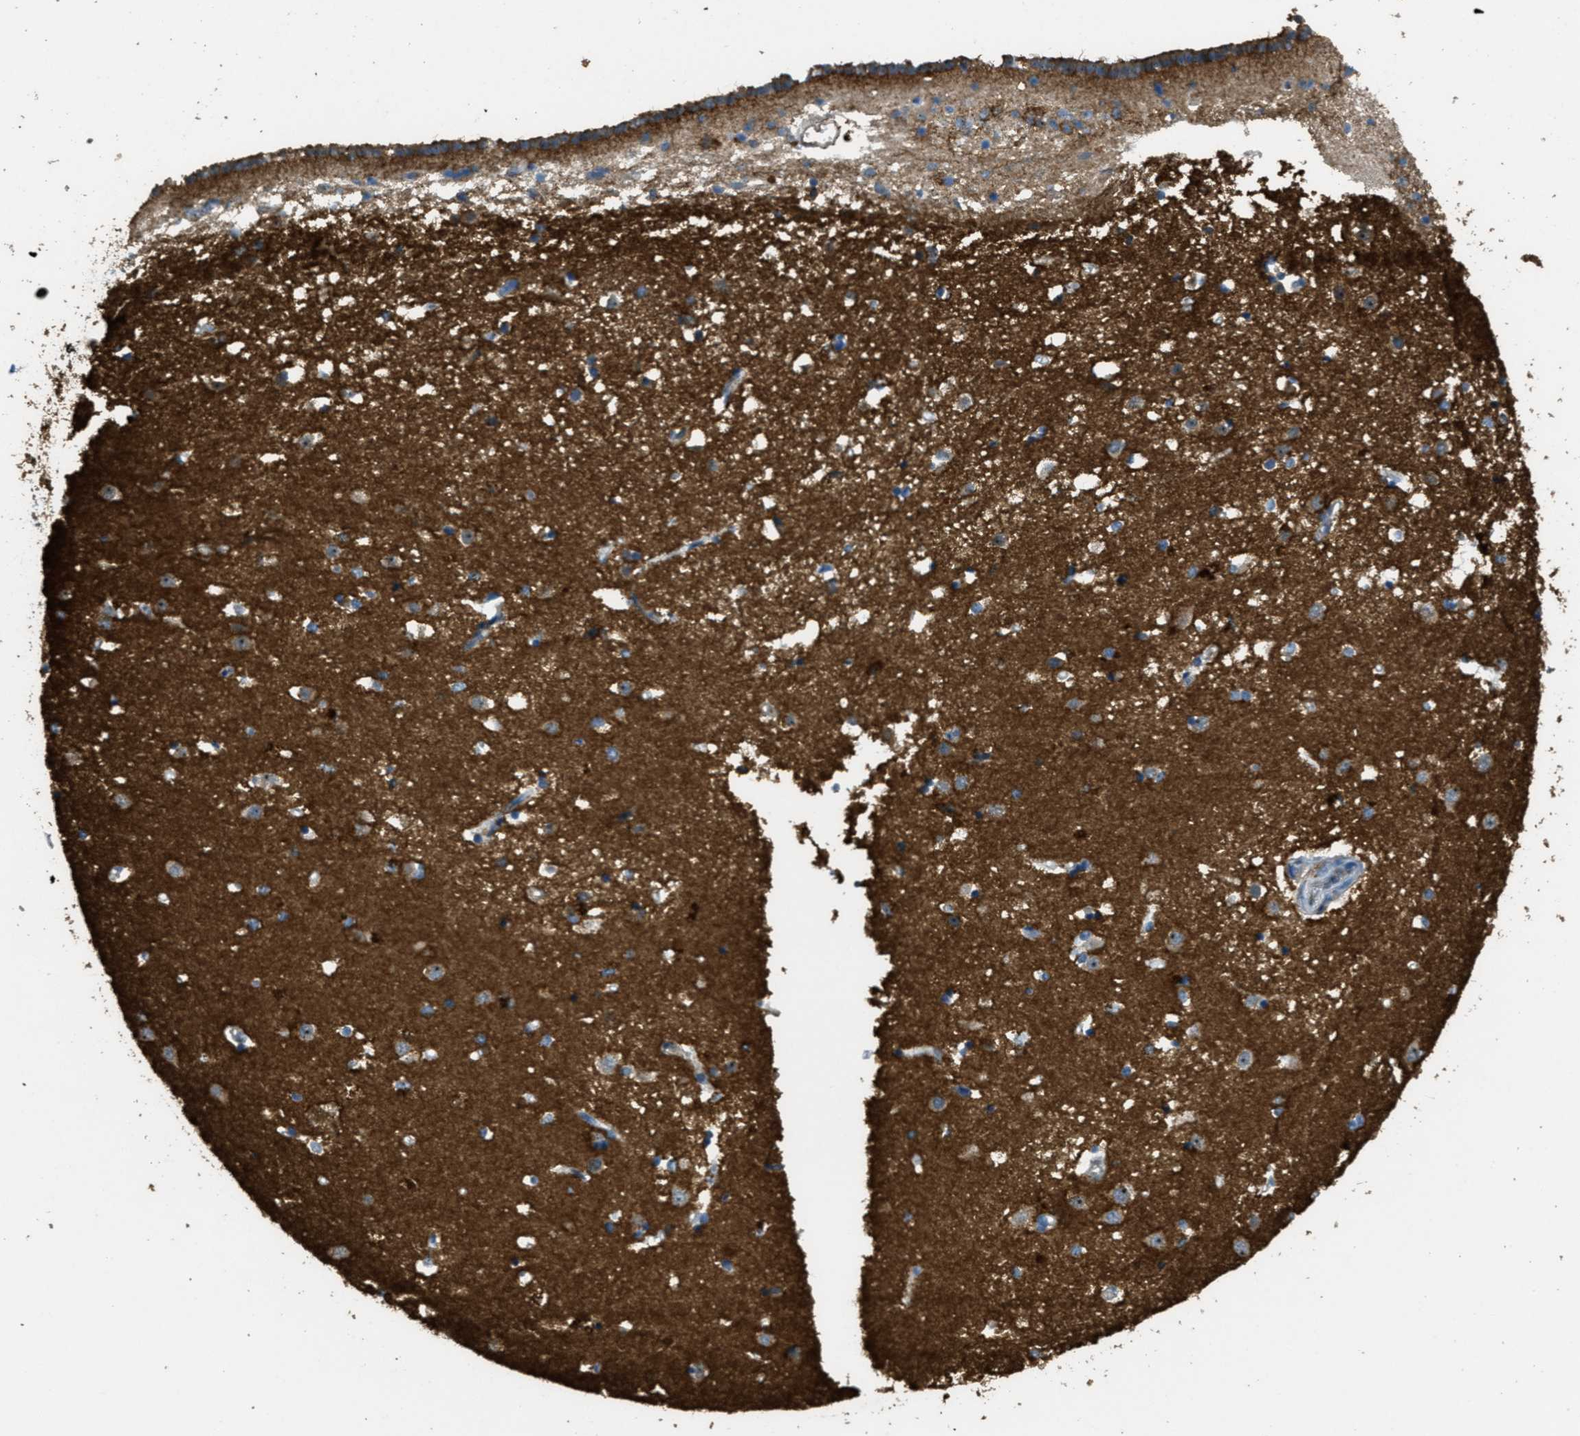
{"staining": {"intensity": "moderate", "quantity": ">75%", "location": "cytoplasmic/membranous"}, "tissue": "caudate", "cell_type": "Glial cells", "image_type": "normal", "snomed": [{"axis": "morphology", "description": "Normal tissue, NOS"}, {"axis": "topography", "description": "Lateral ventricle wall"}], "caption": "Immunohistochemical staining of normal human caudate reveals >75% levels of moderate cytoplasmic/membranous protein expression in about >75% of glial cells. (Stains: DAB in brown, nuclei in blue, Microscopy: brightfield microscopy at high magnification).", "gene": "OSMR", "patient": {"sex": "male", "age": 45}}